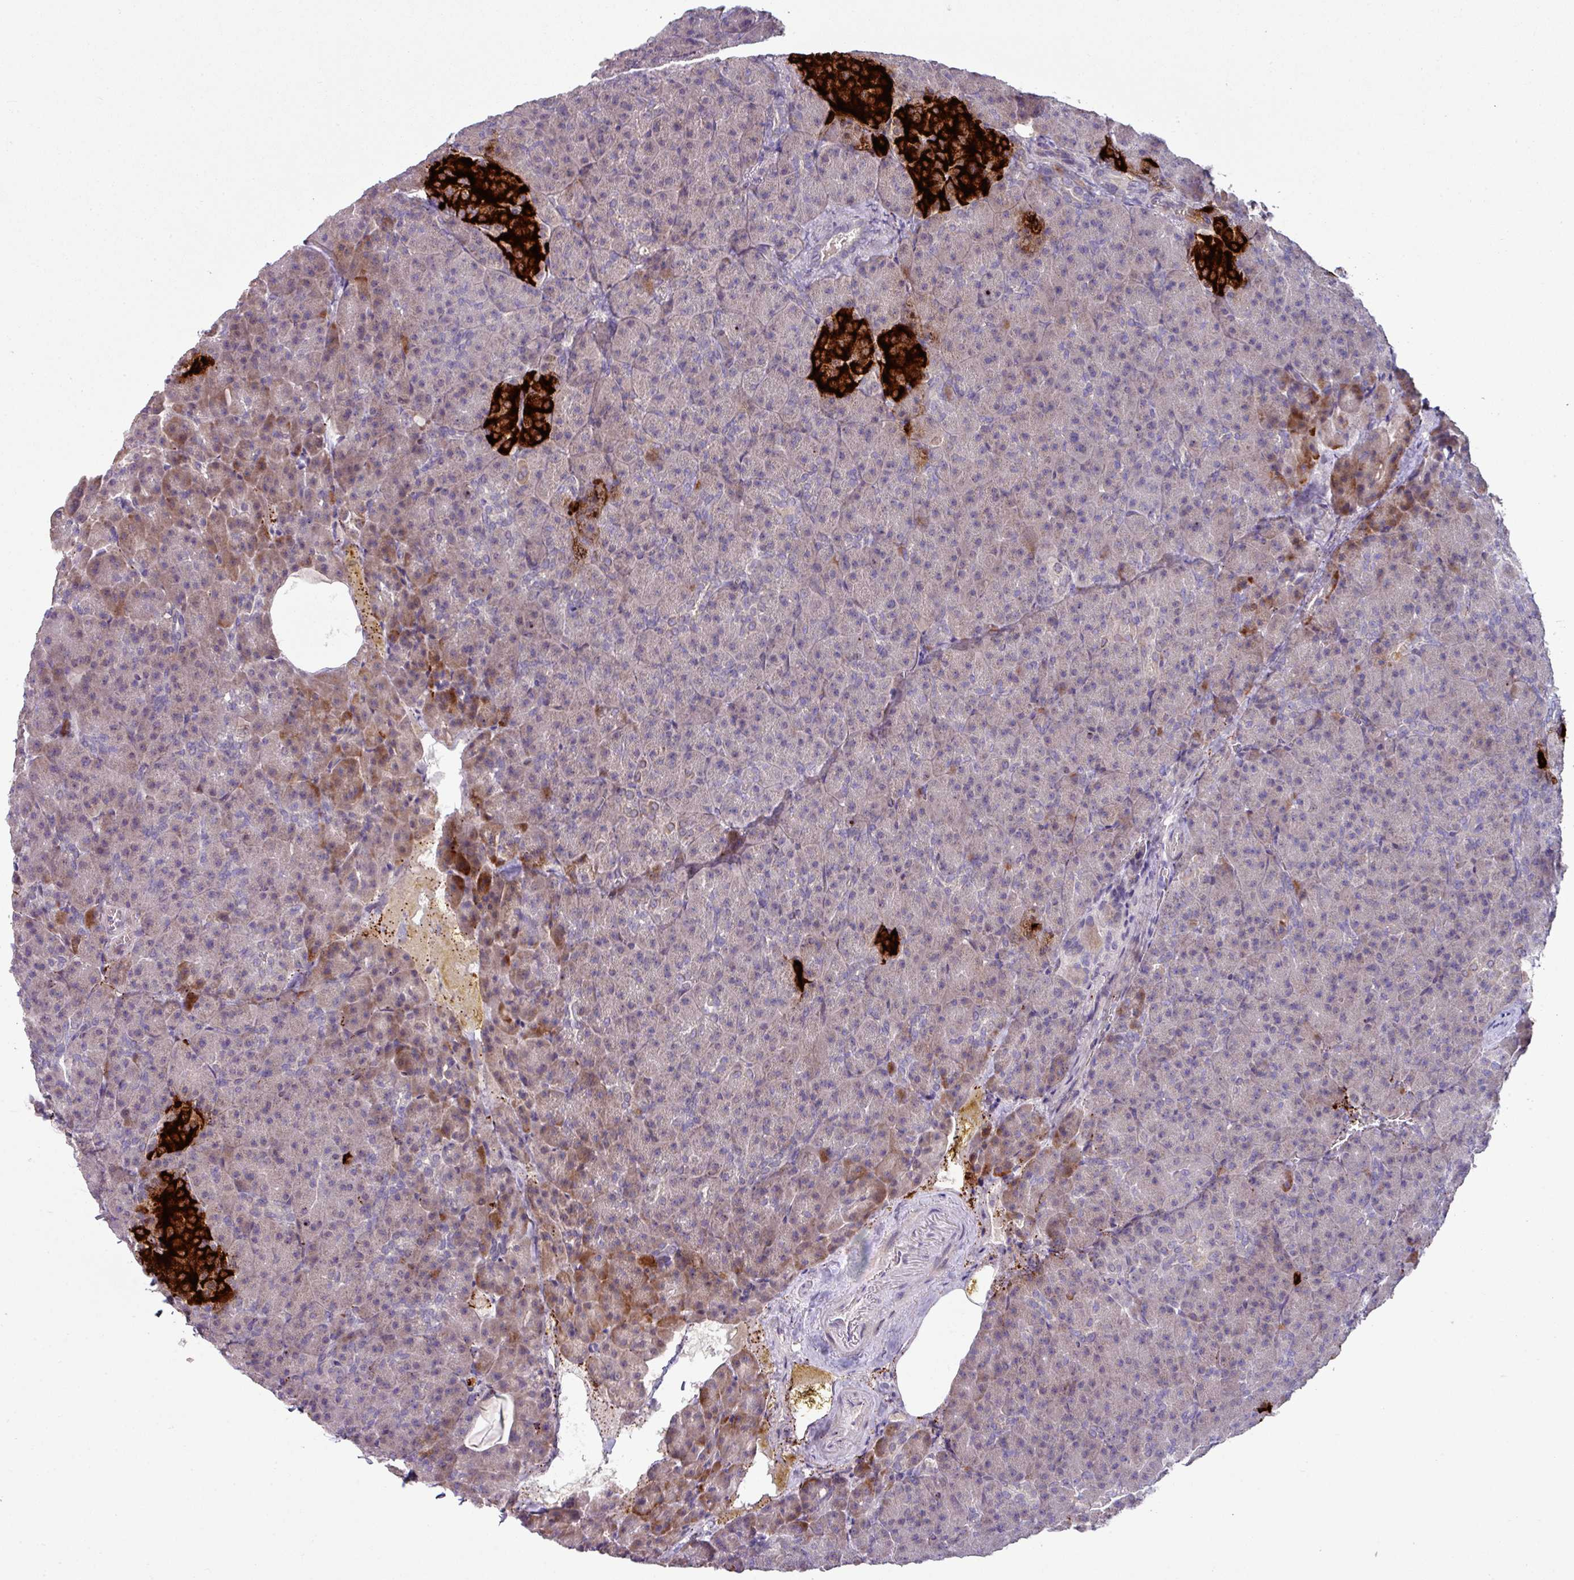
{"staining": {"intensity": "weak", "quantity": "<25%", "location": "cytoplasmic/membranous"}, "tissue": "pancreas", "cell_type": "Exocrine glandular cells", "image_type": "normal", "snomed": [{"axis": "morphology", "description": "Normal tissue, NOS"}, {"axis": "topography", "description": "Pancreas"}], "caption": "Normal pancreas was stained to show a protein in brown. There is no significant staining in exocrine glandular cells. (DAB immunohistochemistry with hematoxylin counter stain).", "gene": "SLAMF6", "patient": {"sex": "female", "age": 74}}